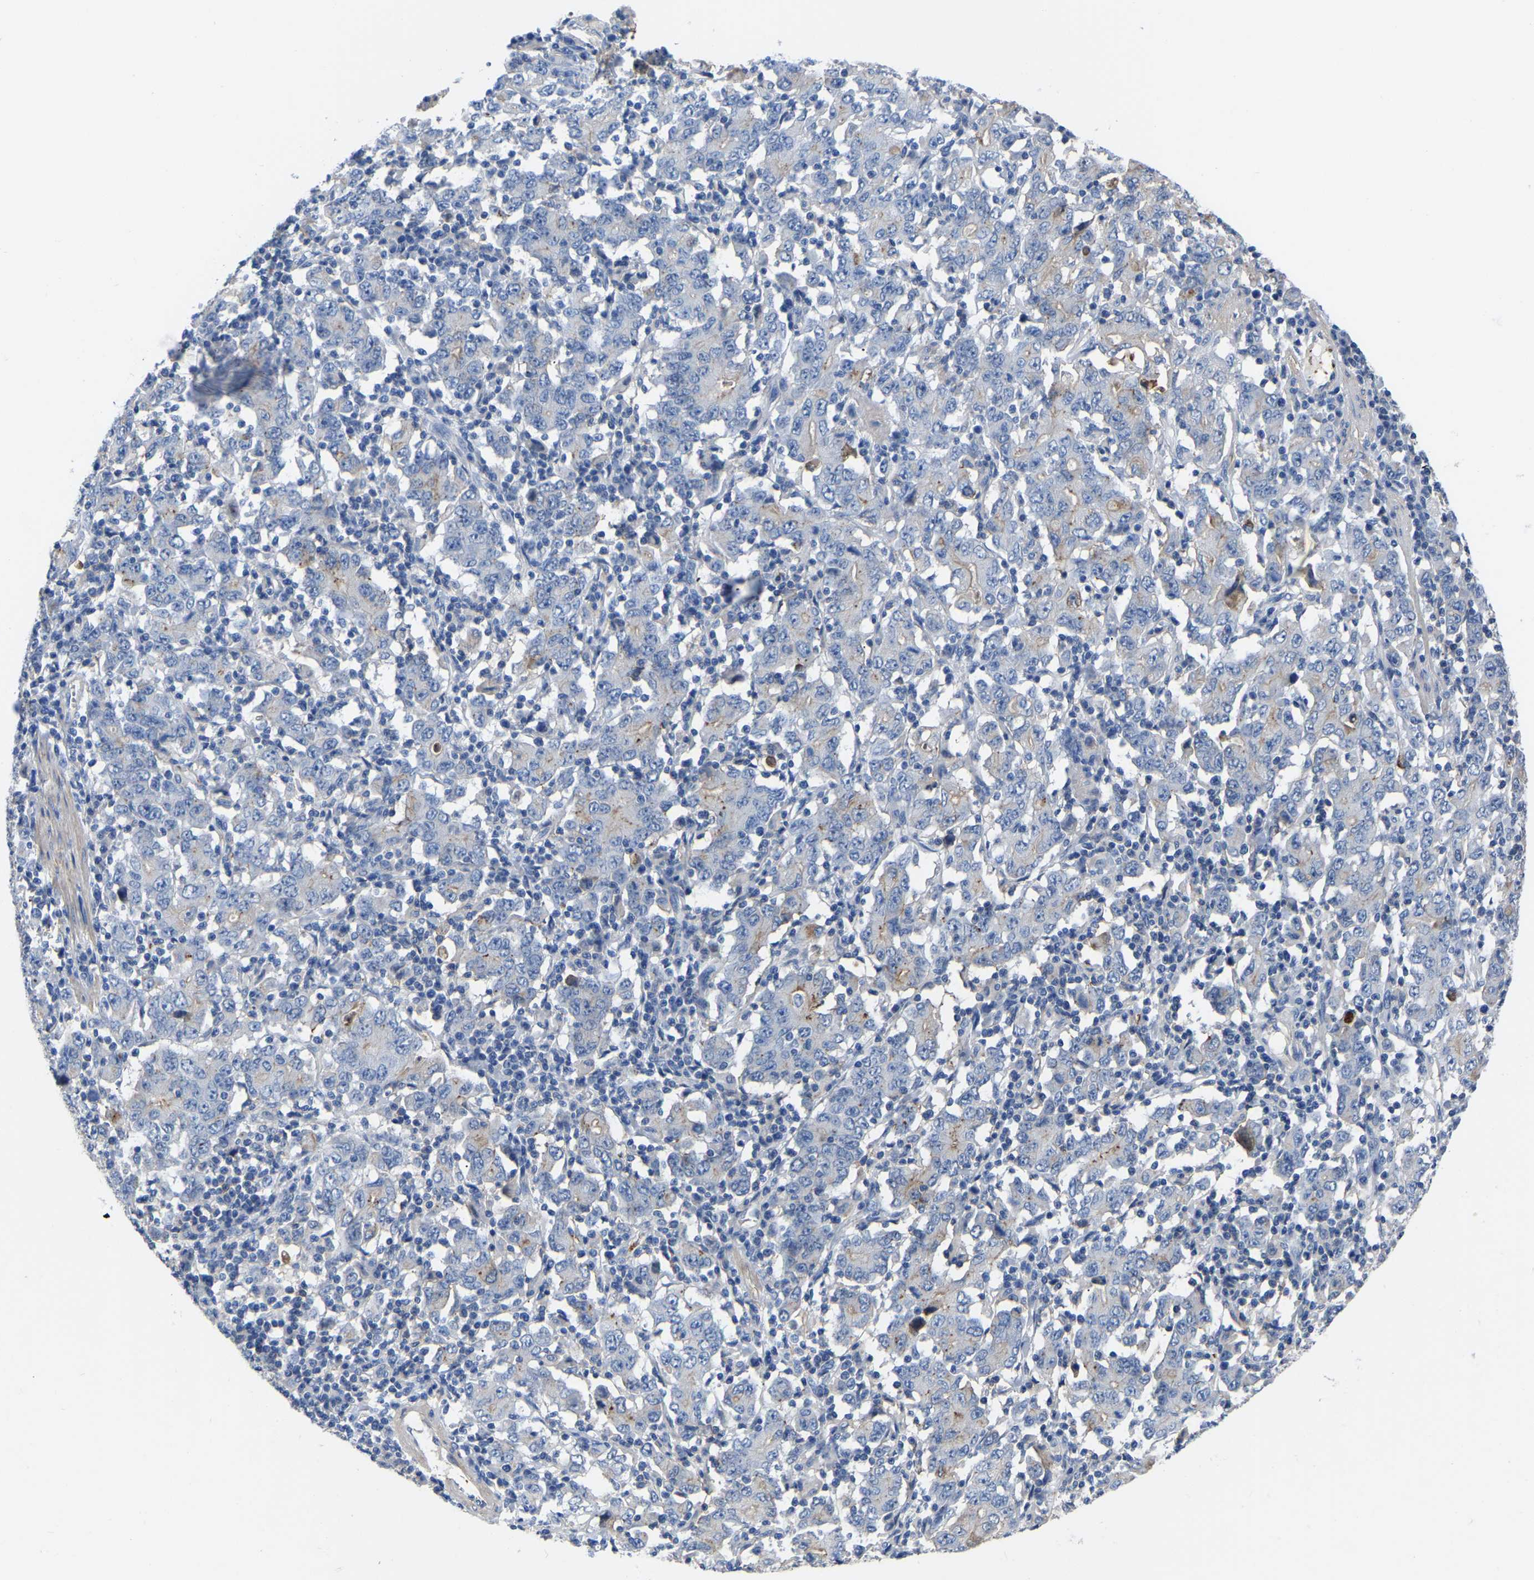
{"staining": {"intensity": "moderate", "quantity": "25%-75%", "location": "cytoplasmic/membranous"}, "tissue": "stomach cancer", "cell_type": "Tumor cells", "image_type": "cancer", "snomed": [{"axis": "morphology", "description": "Adenocarcinoma, NOS"}, {"axis": "topography", "description": "Stomach, upper"}], "caption": "Stomach cancer tissue demonstrates moderate cytoplasmic/membranous expression in about 25%-75% of tumor cells, visualized by immunohistochemistry.", "gene": "ZNF449", "patient": {"sex": "male", "age": 69}}